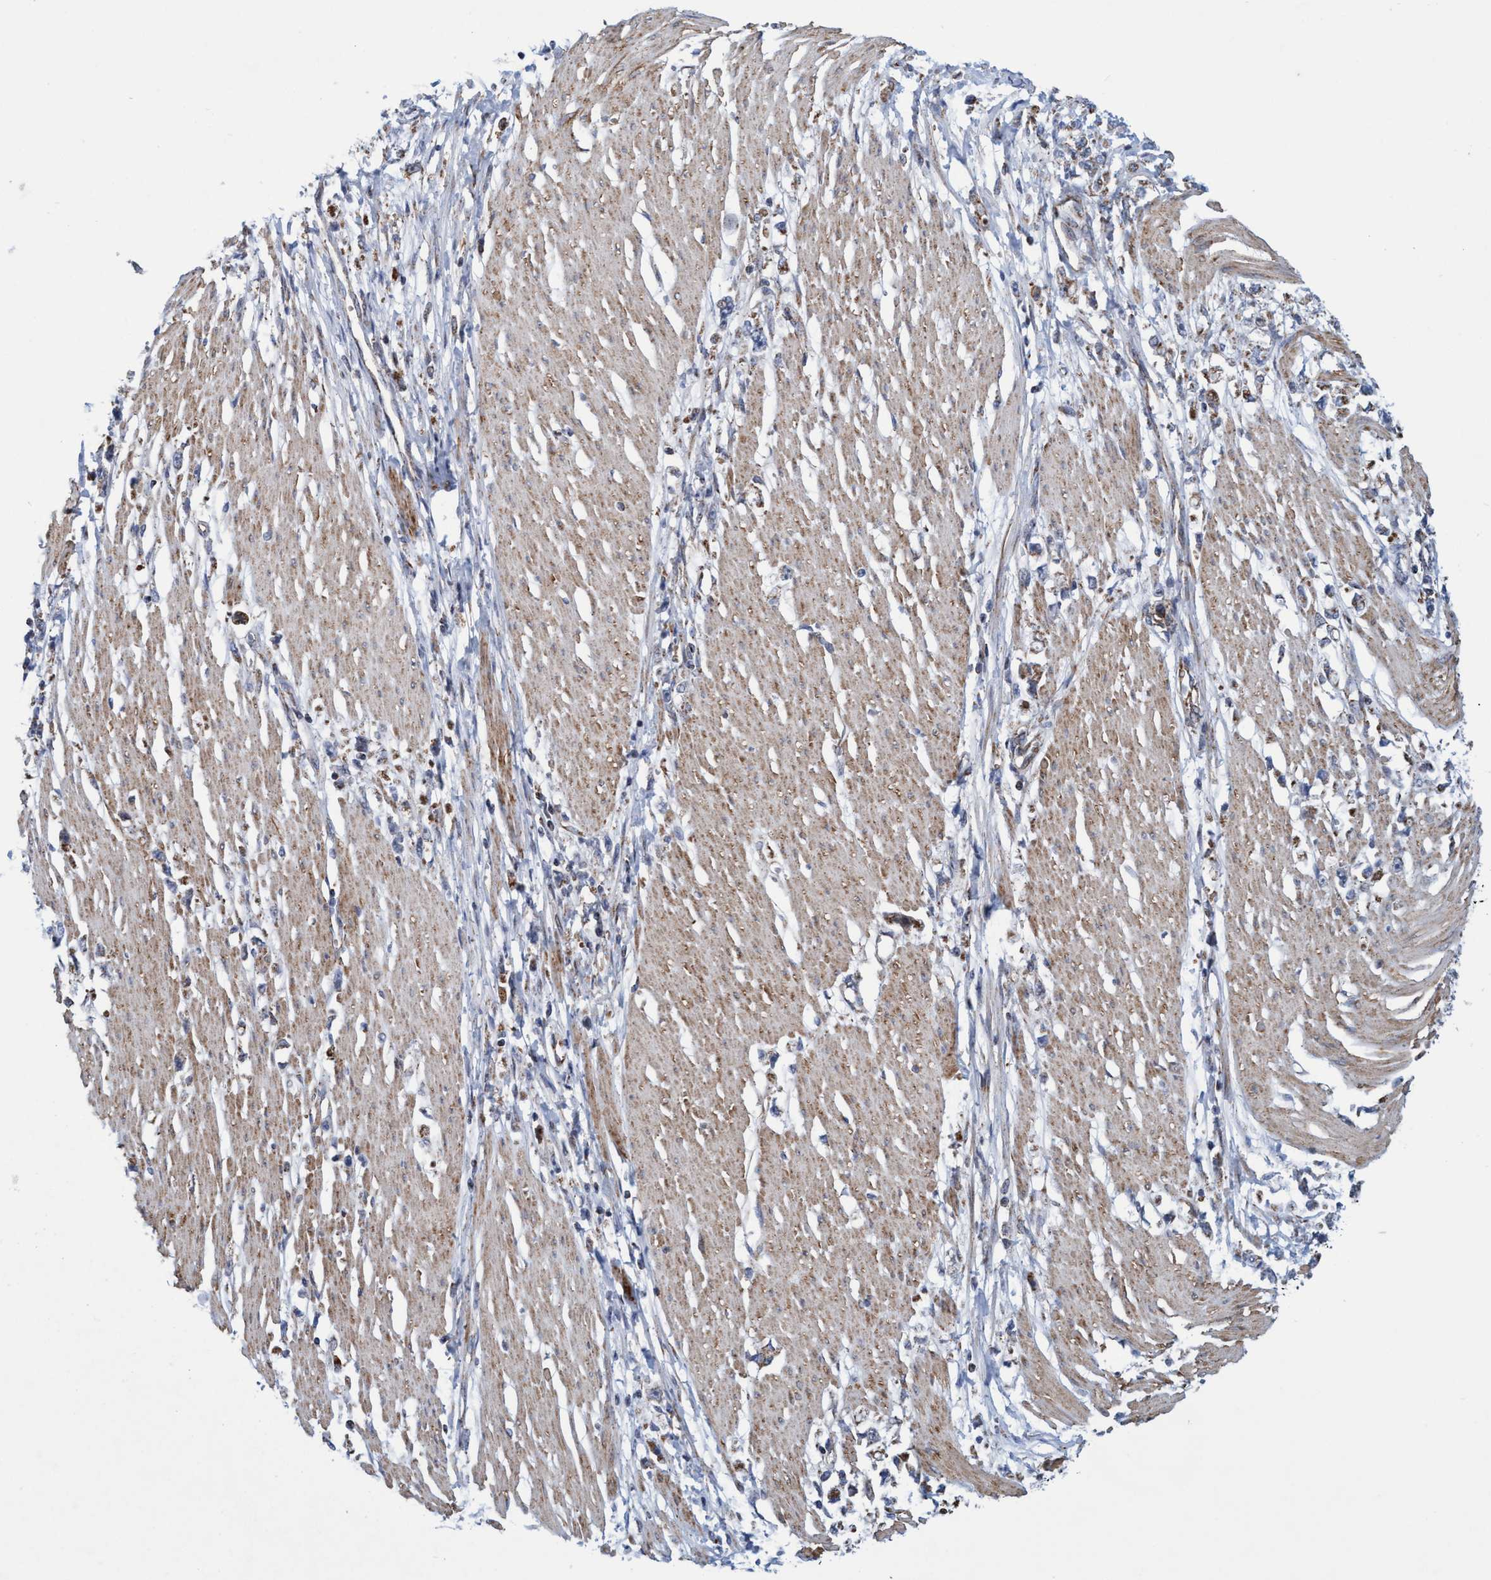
{"staining": {"intensity": "weak", "quantity": "<25%", "location": "cytoplasmic/membranous"}, "tissue": "stomach cancer", "cell_type": "Tumor cells", "image_type": "cancer", "snomed": [{"axis": "morphology", "description": "Adenocarcinoma, NOS"}, {"axis": "topography", "description": "Stomach"}], "caption": "An IHC image of adenocarcinoma (stomach) is shown. There is no staining in tumor cells of adenocarcinoma (stomach). Brightfield microscopy of immunohistochemistry (IHC) stained with DAB (brown) and hematoxylin (blue), captured at high magnification.", "gene": "POLR1F", "patient": {"sex": "female", "age": 59}}